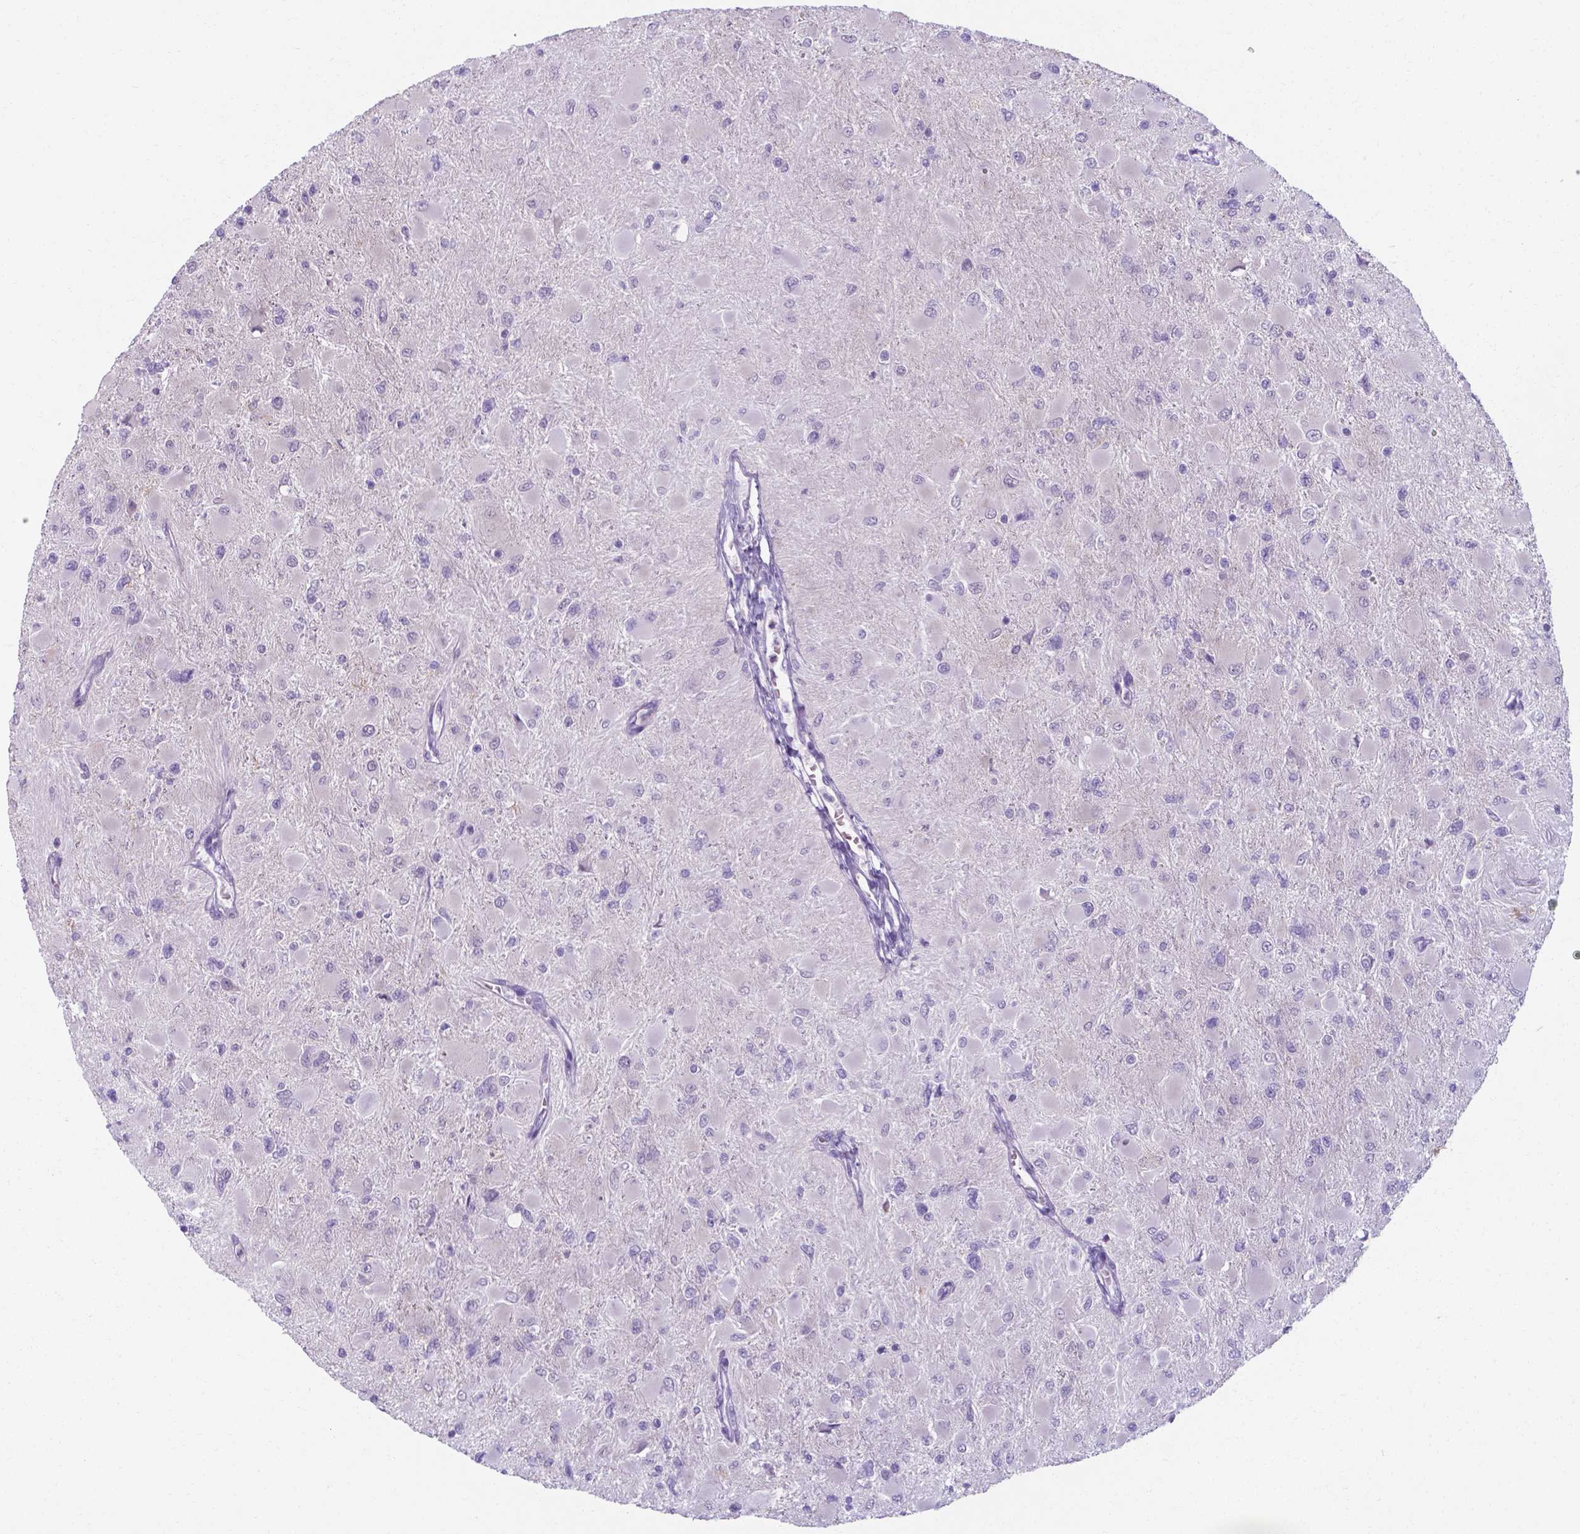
{"staining": {"intensity": "negative", "quantity": "none", "location": "none"}, "tissue": "glioma", "cell_type": "Tumor cells", "image_type": "cancer", "snomed": [{"axis": "morphology", "description": "Glioma, malignant, High grade"}, {"axis": "topography", "description": "Cerebral cortex"}], "caption": "DAB (3,3'-diaminobenzidine) immunohistochemical staining of human glioma shows no significant expression in tumor cells.", "gene": "AP5B1", "patient": {"sex": "female", "age": 36}}